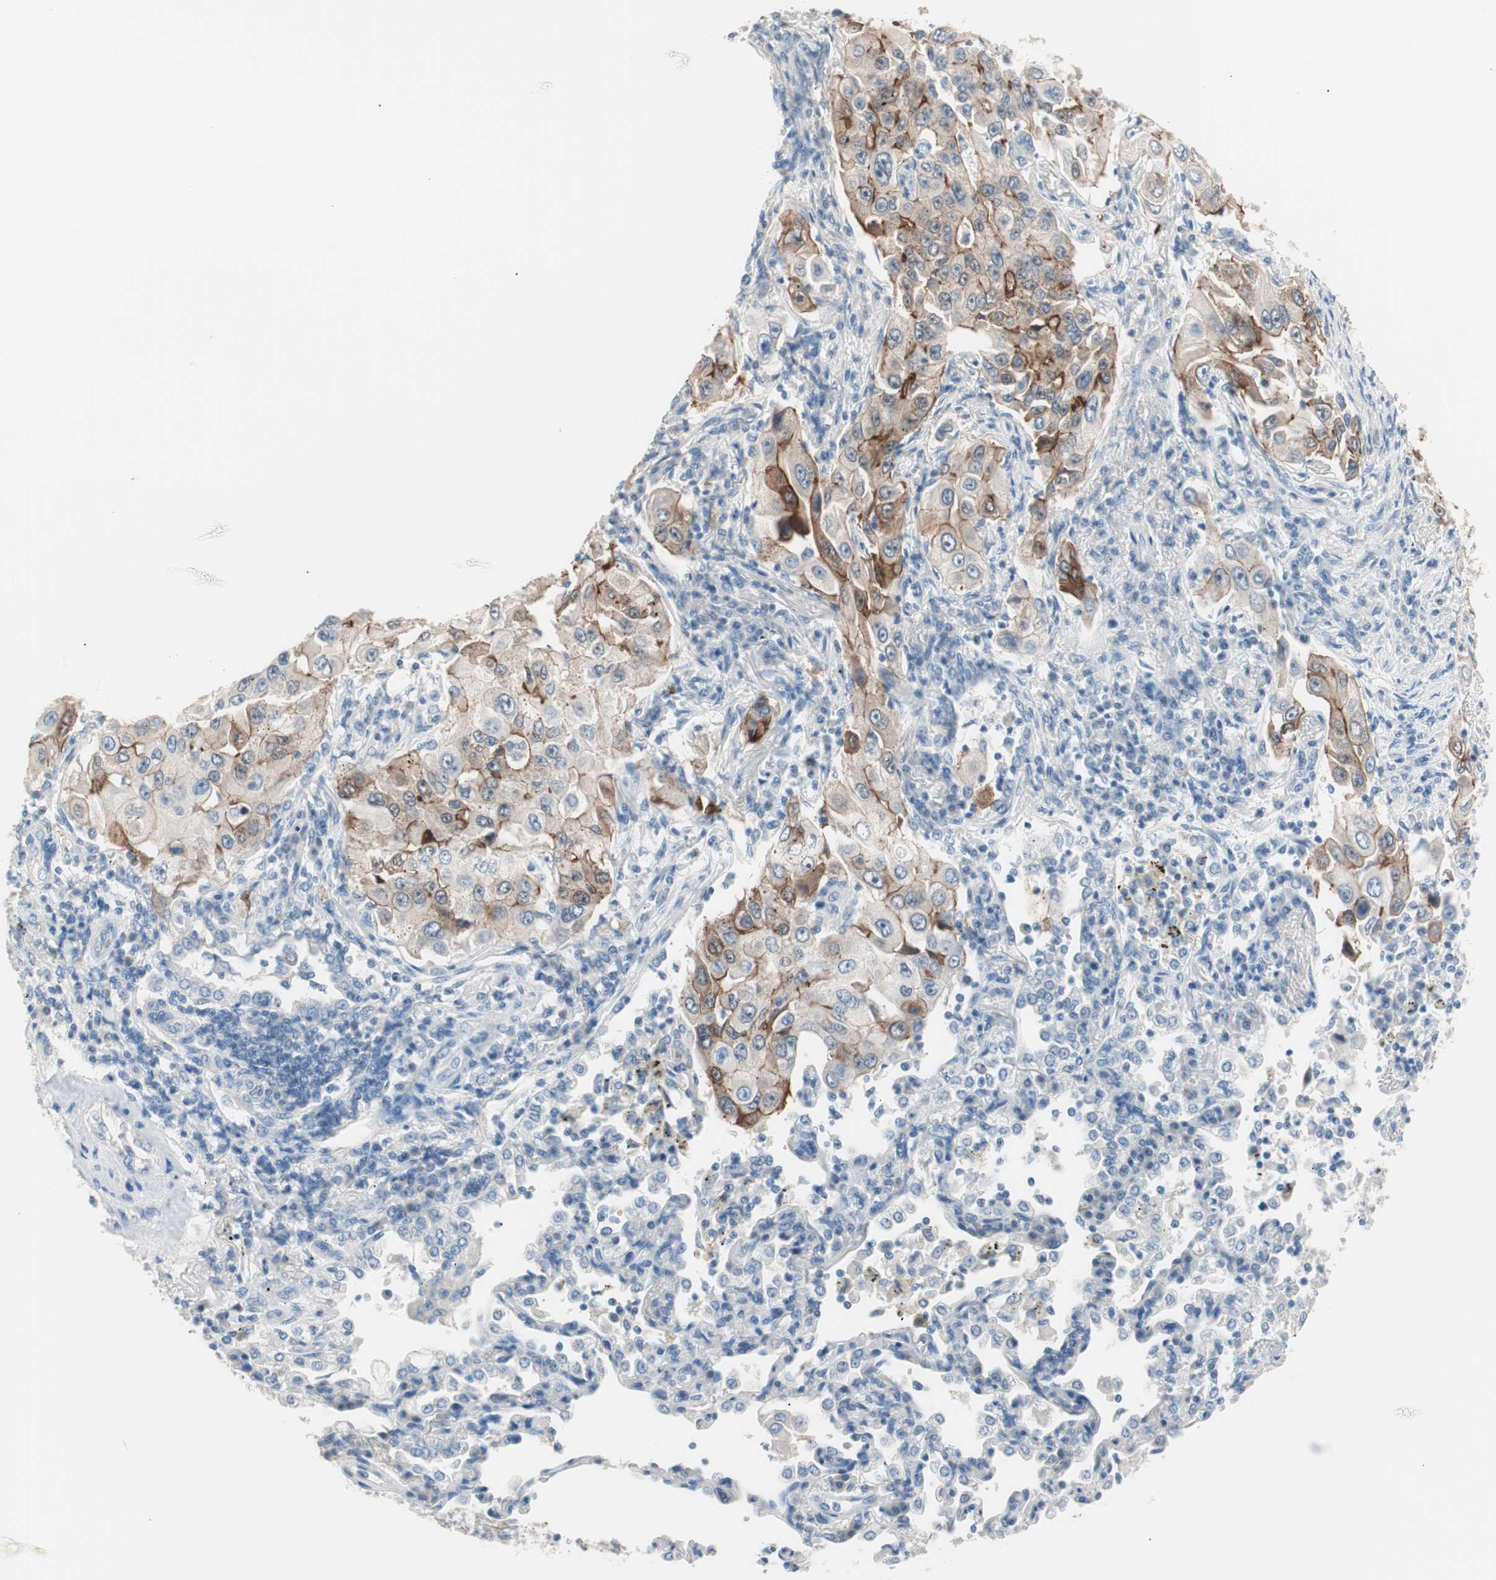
{"staining": {"intensity": "strong", "quantity": "25%-75%", "location": "cytoplasmic/membranous"}, "tissue": "lung cancer", "cell_type": "Tumor cells", "image_type": "cancer", "snomed": [{"axis": "morphology", "description": "Adenocarcinoma, NOS"}, {"axis": "topography", "description": "Lung"}], "caption": "Lung adenocarcinoma stained with a brown dye shows strong cytoplasmic/membranous positive staining in about 25%-75% of tumor cells.", "gene": "VIL1", "patient": {"sex": "male", "age": 84}}